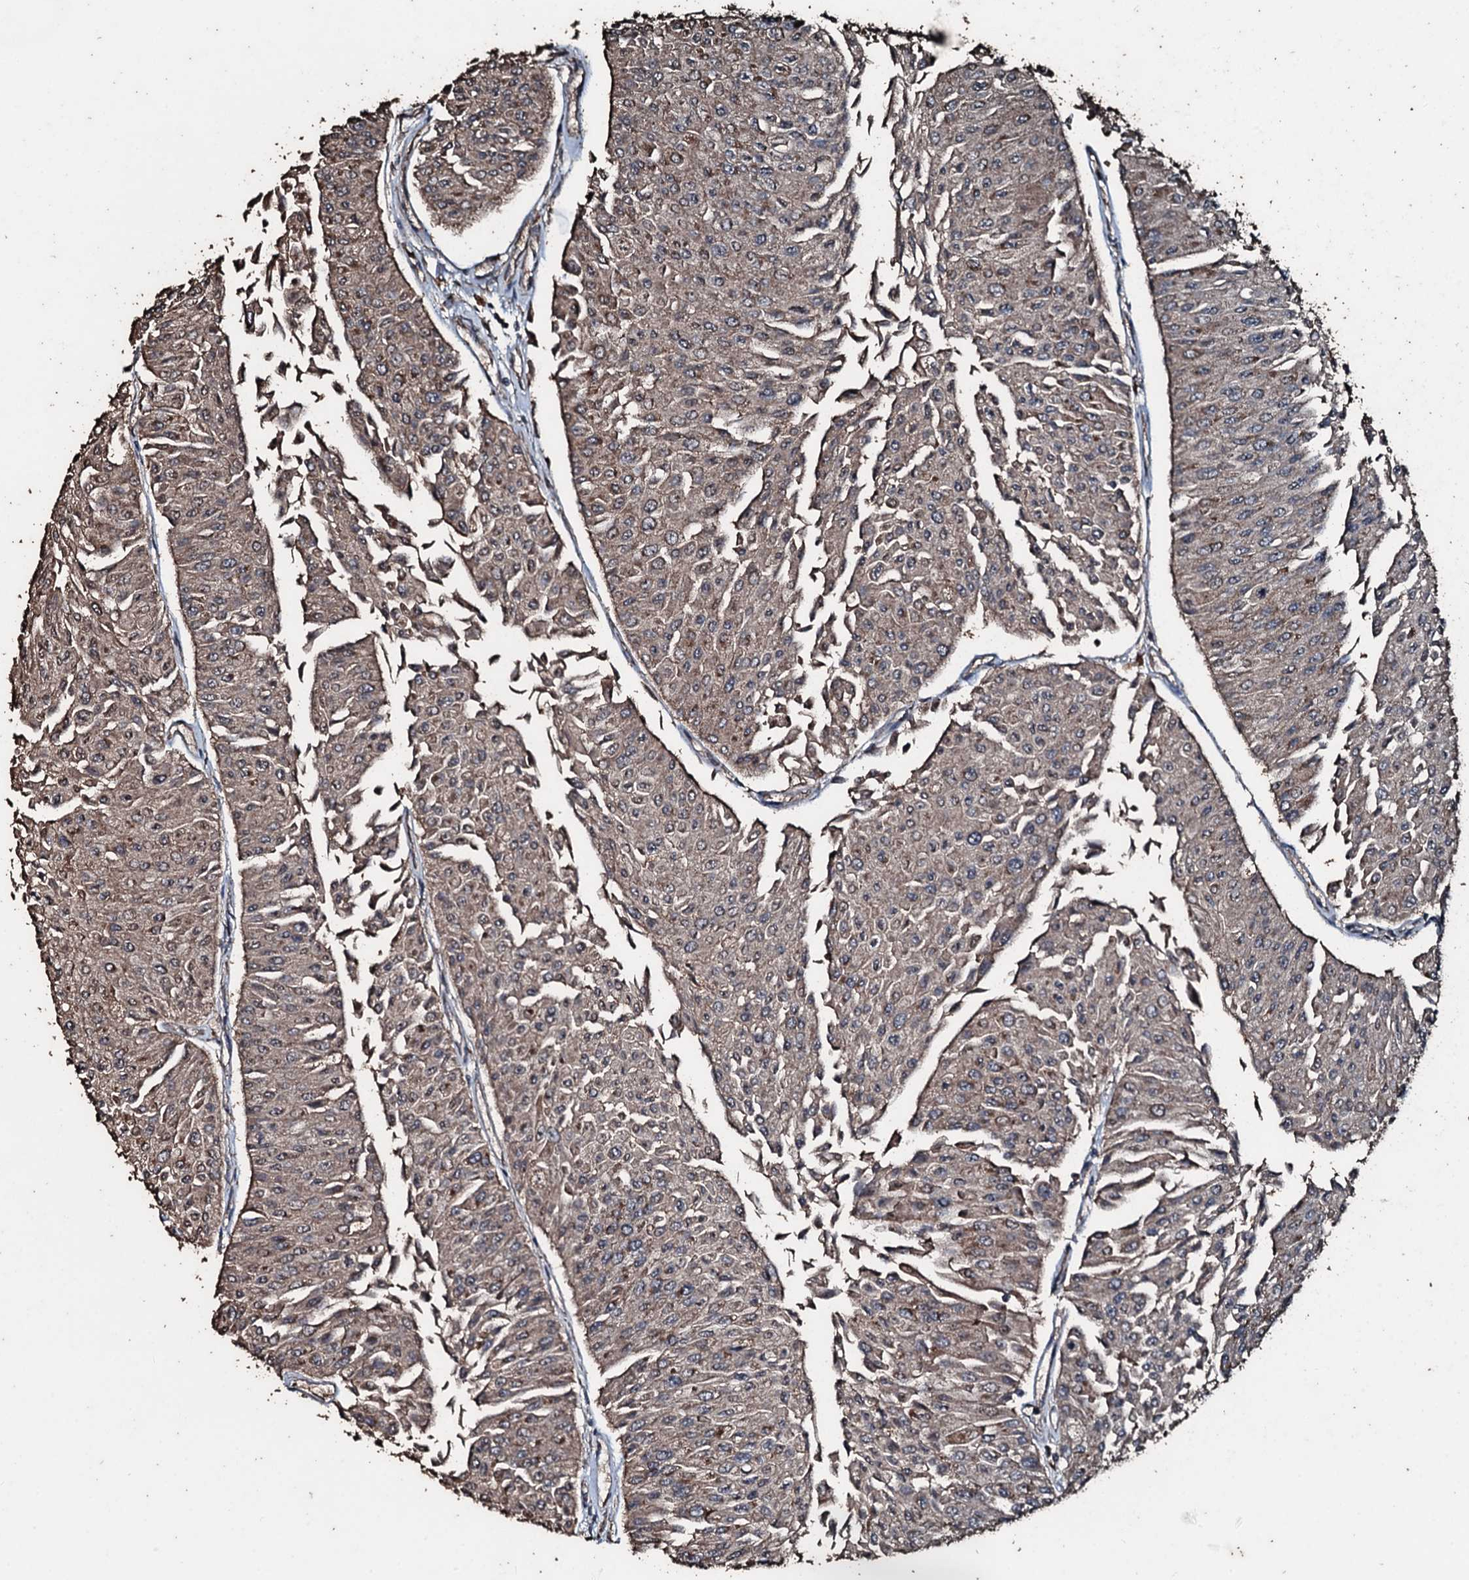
{"staining": {"intensity": "weak", "quantity": "25%-75%", "location": "cytoplasmic/membranous"}, "tissue": "urothelial cancer", "cell_type": "Tumor cells", "image_type": "cancer", "snomed": [{"axis": "morphology", "description": "Urothelial carcinoma, Low grade"}, {"axis": "topography", "description": "Urinary bladder"}], "caption": "Immunohistochemical staining of human low-grade urothelial carcinoma reveals low levels of weak cytoplasmic/membranous protein positivity in approximately 25%-75% of tumor cells. Immunohistochemistry stains the protein of interest in brown and the nuclei are stained blue.", "gene": "FAAP24", "patient": {"sex": "male", "age": 67}}